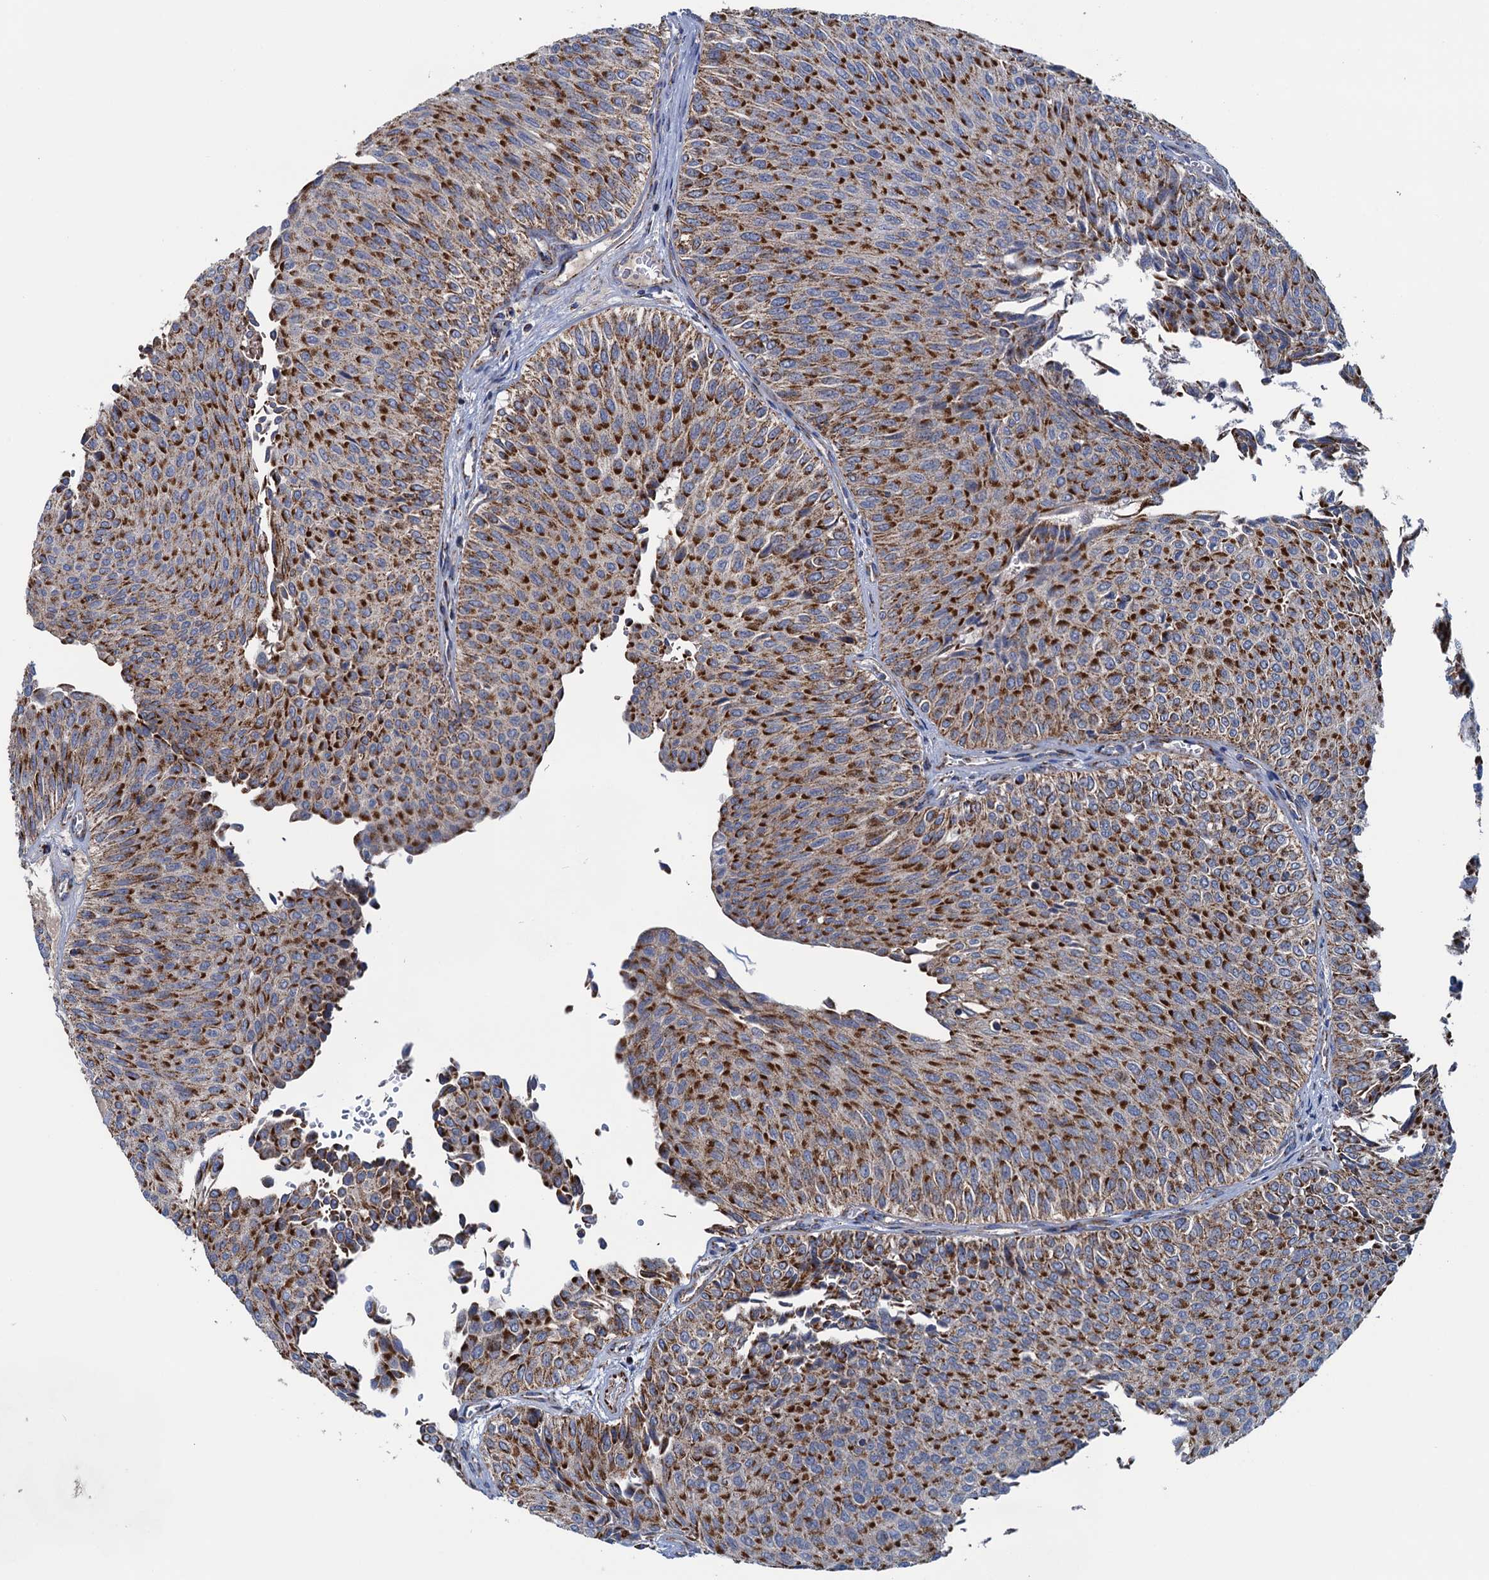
{"staining": {"intensity": "strong", "quantity": ">75%", "location": "cytoplasmic/membranous"}, "tissue": "urothelial cancer", "cell_type": "Tumor cells", "image_type": "cancer", "snomed": [{"axis": "morphology", "description": "Urothelial carcinoma, Low grade"}, {"axis": "topography", "description": "Urinary bladder"}], "caption": "The micrograph displays immunohistochemical staining of urothelial cancer. There is strong cytoplasmic/membranous expression is appreciated in about >75% of tumor cells. The protein of interest is shown in brown color, while the nuclei are stained blue.", "gene": "GTPBP3", "patient": {"sex": "male", "age": 78}}